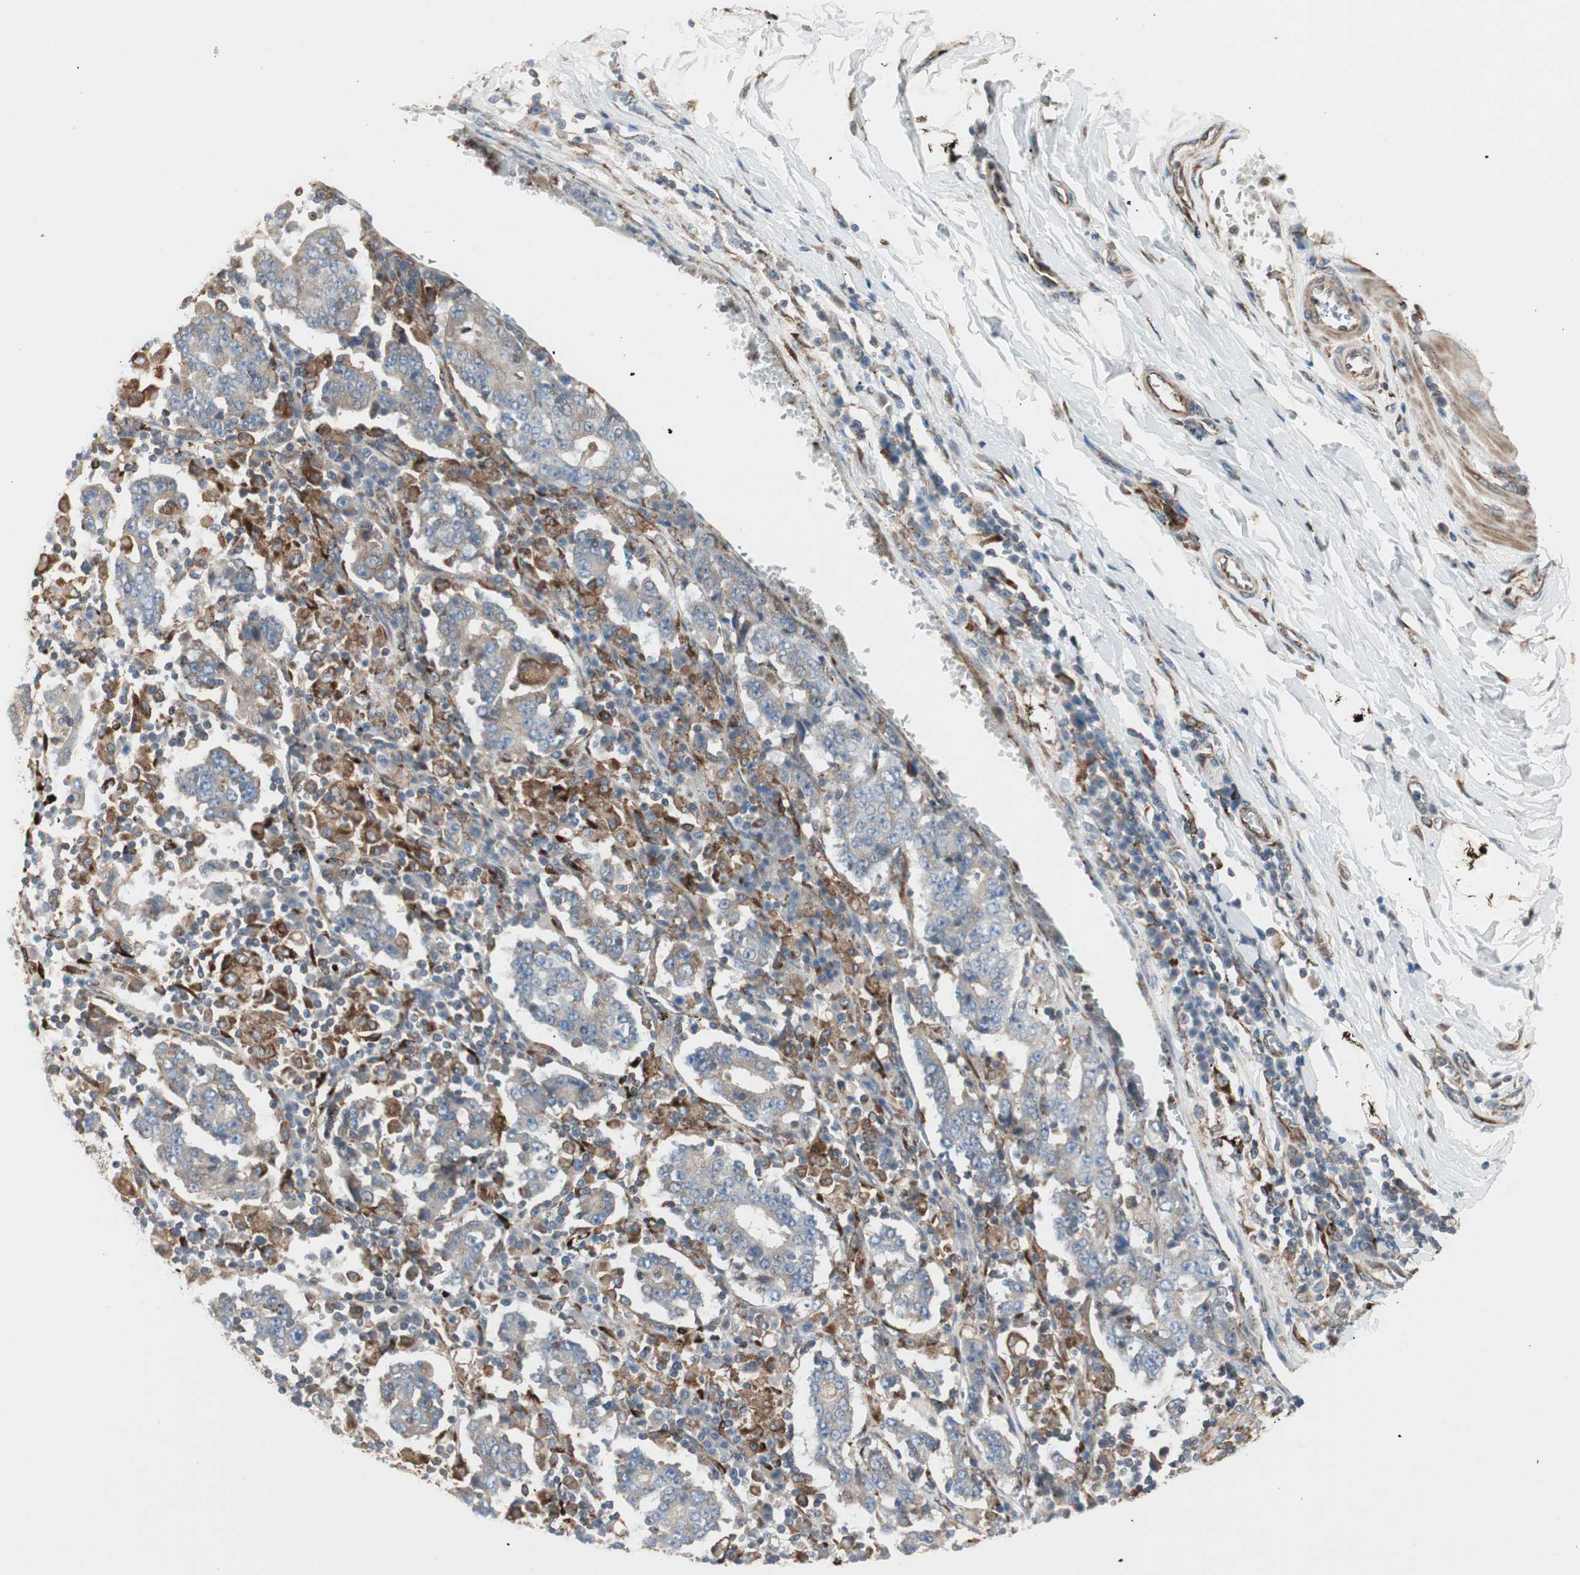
{"staining": {"intensity": "weak", "quantity": ">75%", "location": "cytoplasmic/membranous"}, "tissue": "stomach cancer", "cell_type": "Tumor cells", "image_type": "cancer", "snomed": [{"axis": "morphology", "description": "Normal tissue, NOS"}, {"axis": "morphology", "description": "Adenocarcinoma, NOS"}, {"axis": "topography", "description": "Stomach, upper"}, {"axis": "topography", "description": "Stomach"}], "caption": "An IHC photomicrograph of neoplastic tissue is shown. Protein staining in brown shows weak cytoplasmic/membranous positivity in stomach cancer within tumor cells.", "gene": "H6PD", "patient": {"sex": "male", "age": 59}}